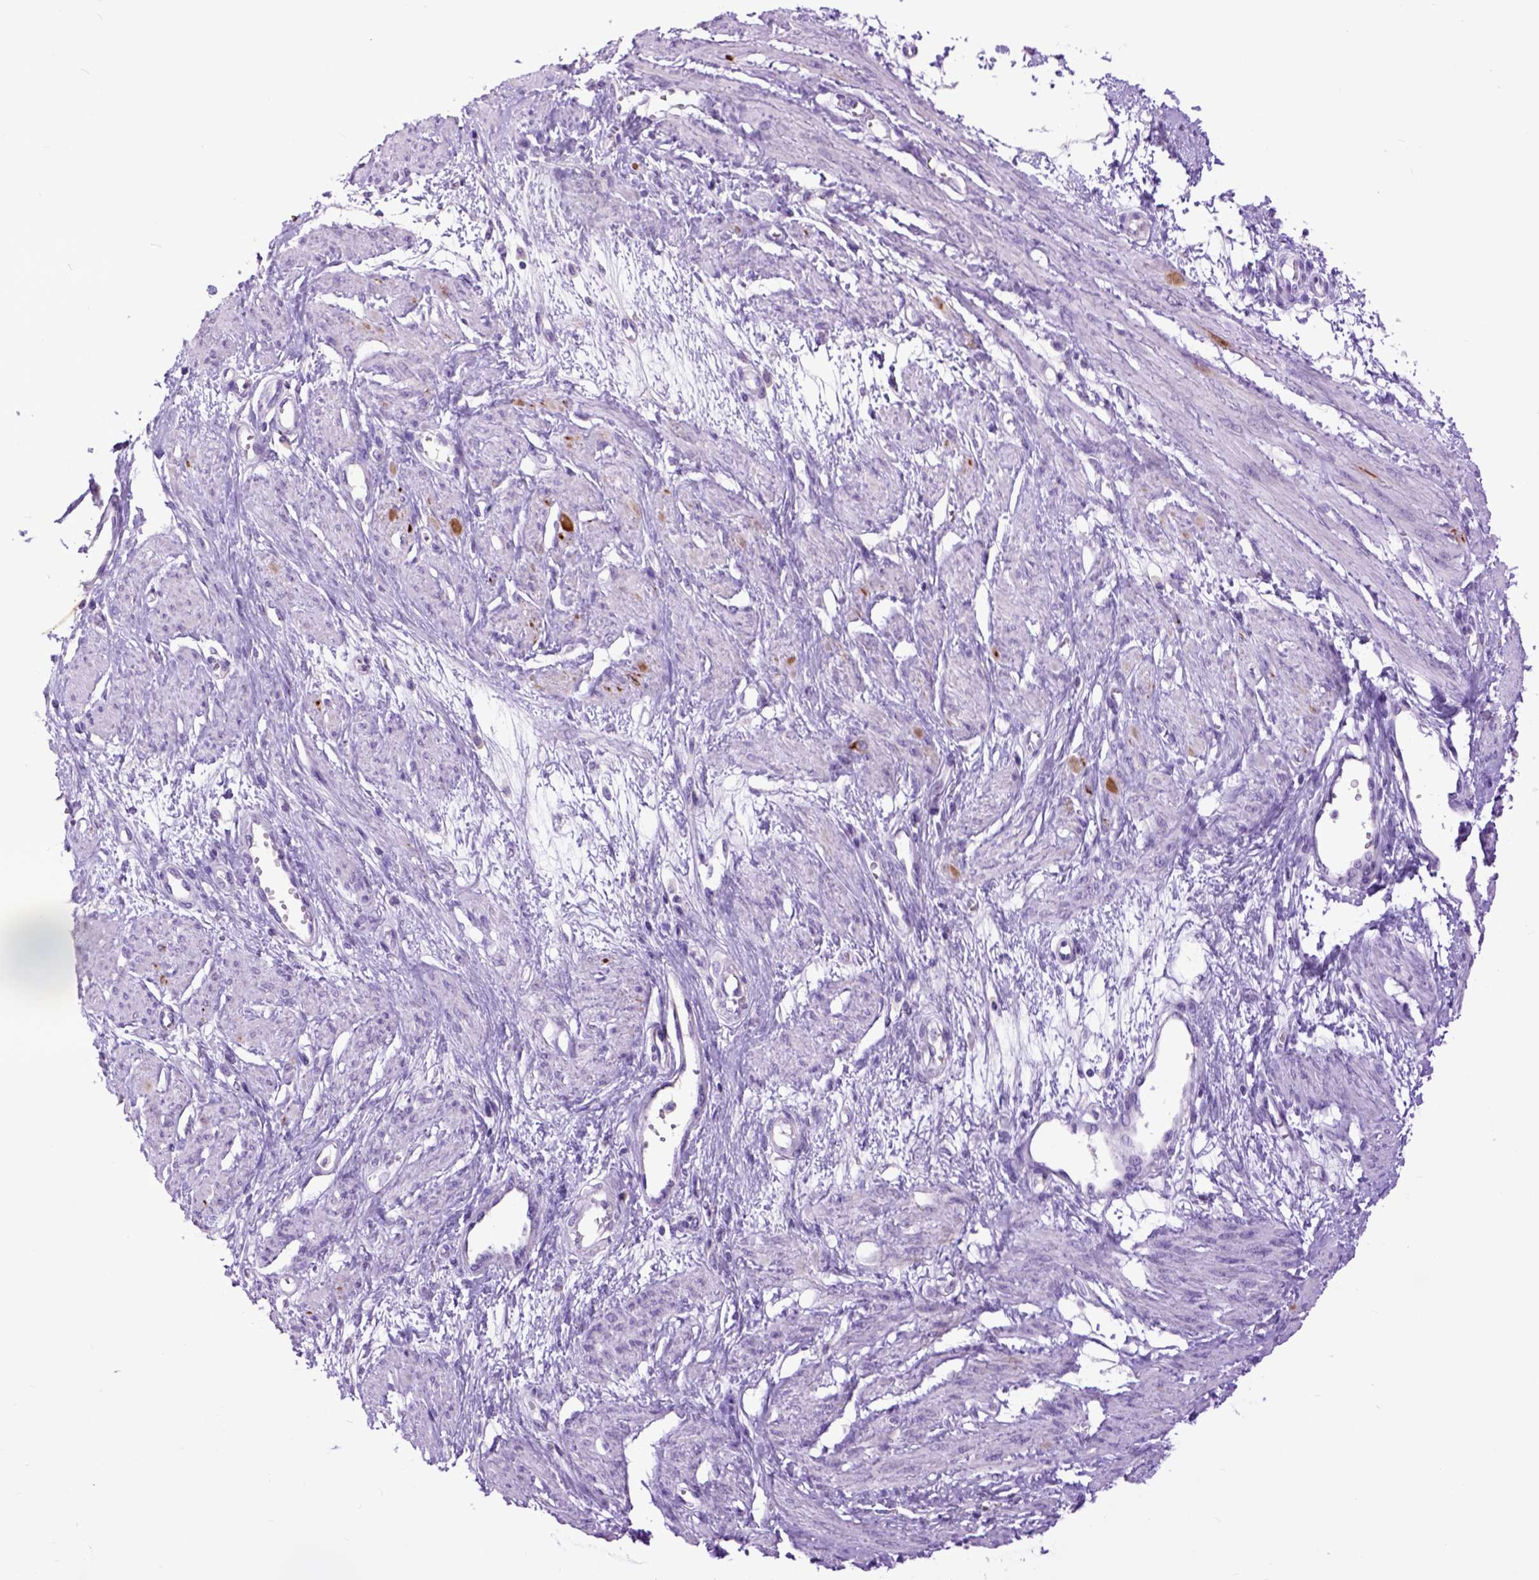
{"staining": {"intensity": "negative", "quantity": "none", "location": "none"}, "tissue": "smooth muscle", "cell_type": "Smooth muscle cells", "image_type": "normal", "snomed": [{"axis": "morphology", "description": "Normal tissue, NOS"}, {"axis": "topography", "description": "Smooth muscle"}, {"axis": "topography", "description": "Uterus"}], "caption": "The IHC image has no significant positivity in smooth muscle cells of smooth muscle.", "gene": "RAB25", "patient": {"sex": "female", "age": 39}}